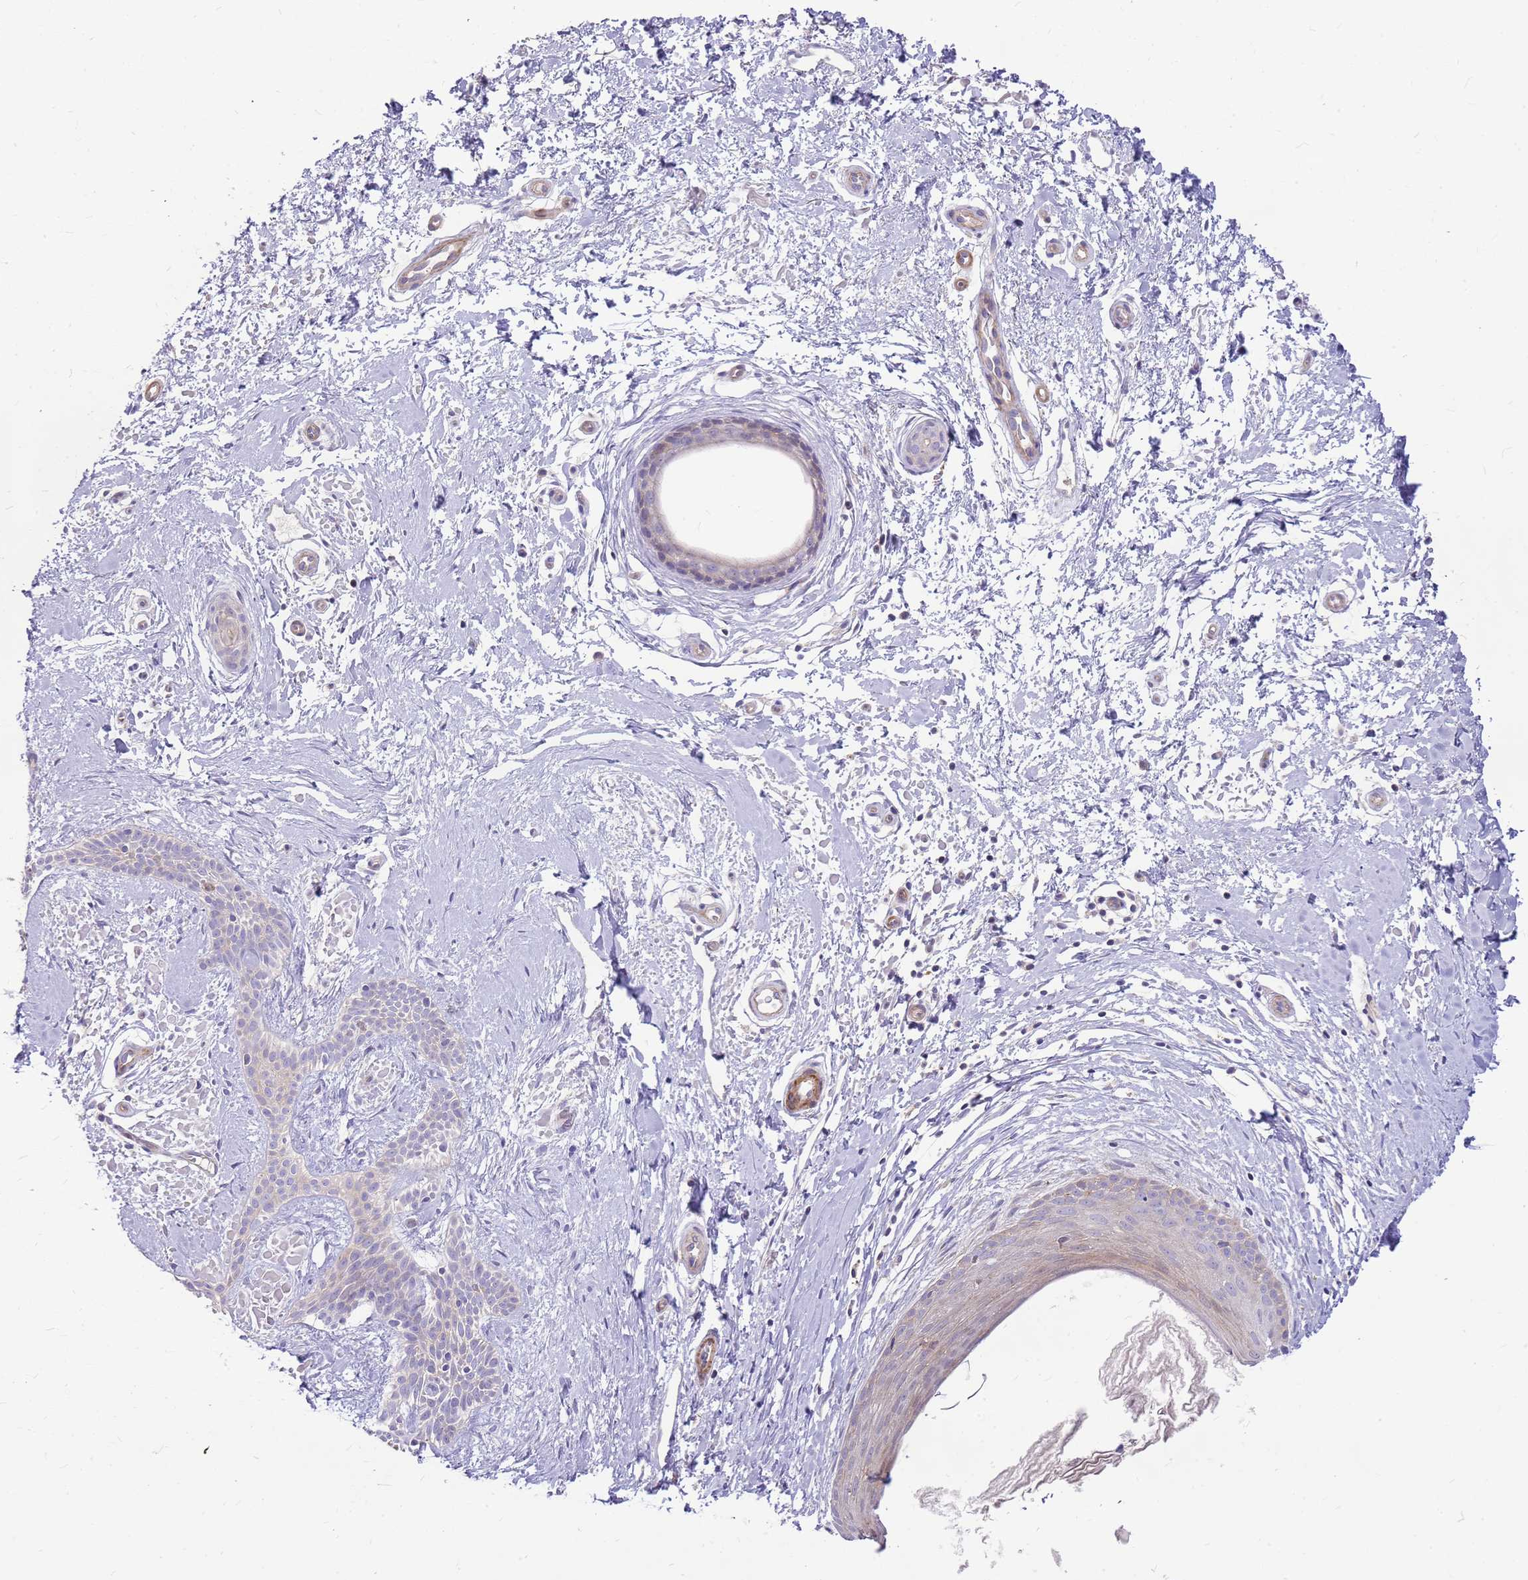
{"staining": {"intensity": "negative", "quantity": "none", "location": "none"}, "tissue": "skin cancer", "cell_type": "Tumor cells", "image_type": "cancer", "snomed": [{"axis": "morphology", "description": "Basal cell carcinoma"}, {"axis": "topography", "description": "Skin"}], "caption": "Human skin cancer stained for a protein using immunohistochemistry displays no staining in tumor cells.", "gene": "MVD", "patient": {"sex": "male", "age": 78}}